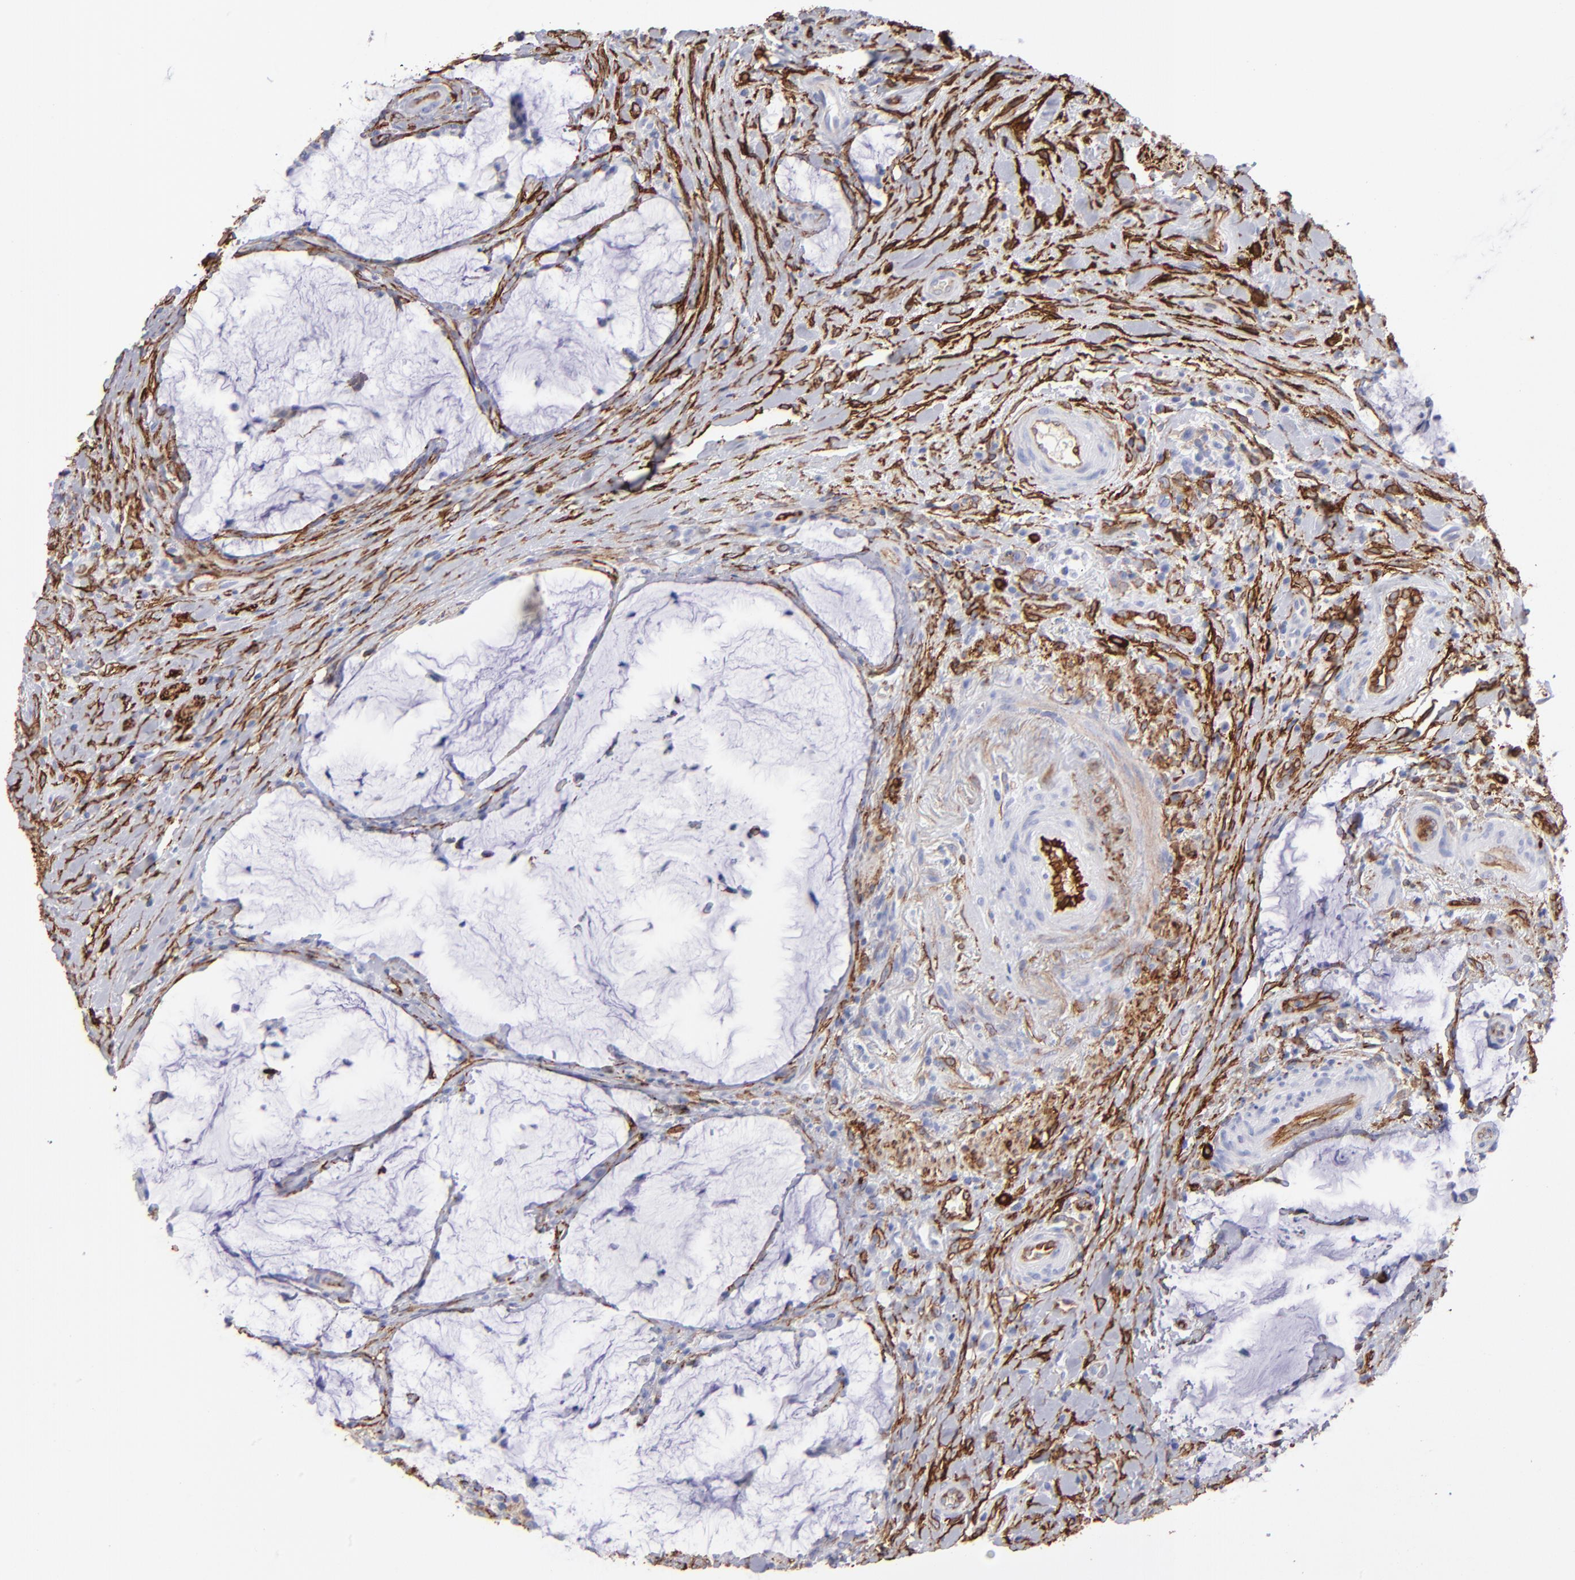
{"staining": {"intensity": "moderate", "quantity": "25%-75%", "location": "cytoplasmic/membranous"}, "tissue": "colorectal cancer", "cell_type": "Tumor cells", "image_type": "cancer", "snomed": [{"axis": "morphology", "description": "Adenocarcinoma, NOS"}, {"axis": "topography", "description": "Rectum"}], "caption": "Moderate cytoplasmic/membranous protein expression is seen in approximately 25%-75% of tumor cells in adenocarcinoma (colorectal).", "gene": "AHNAK2", "patient": {"sex": "female", "age": 71}}